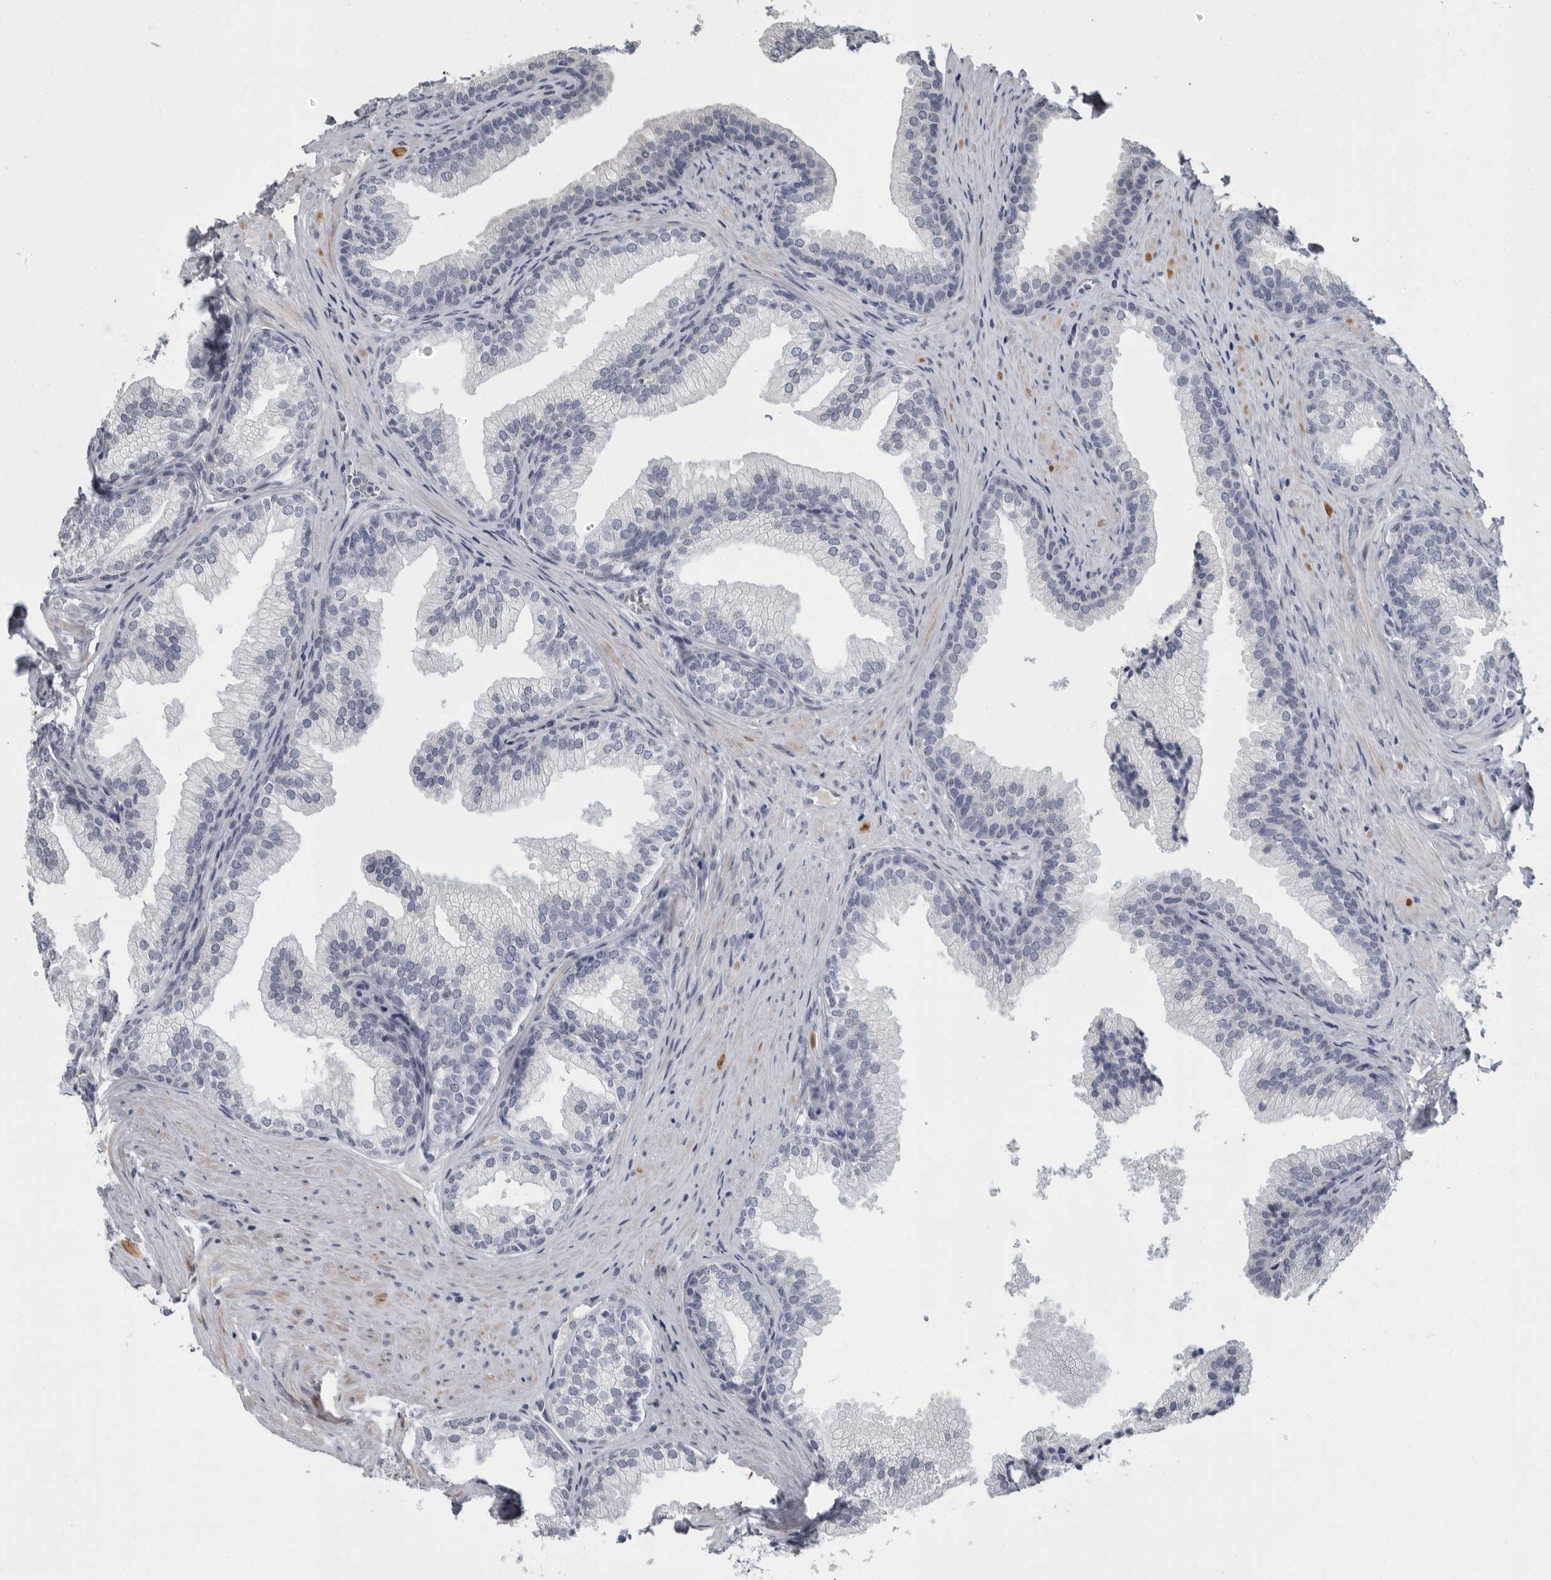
{"staining": {"intensity": "negative", "quantity": "none", "location": "none"}, "tissue": "prostate", "cell_type": "Glandular cells", "image_type": "normal", "snomed": [{"axis": "morphology", "description": "Normal tissue, NOS"}, {"axis": "topography", "description": "Prostate"}], "caption": "The micrograph reveals no staining of glandular cells in benign prostate.", "gene": "SLC25A39", "patient": {"sex": "male", "age": 76}}